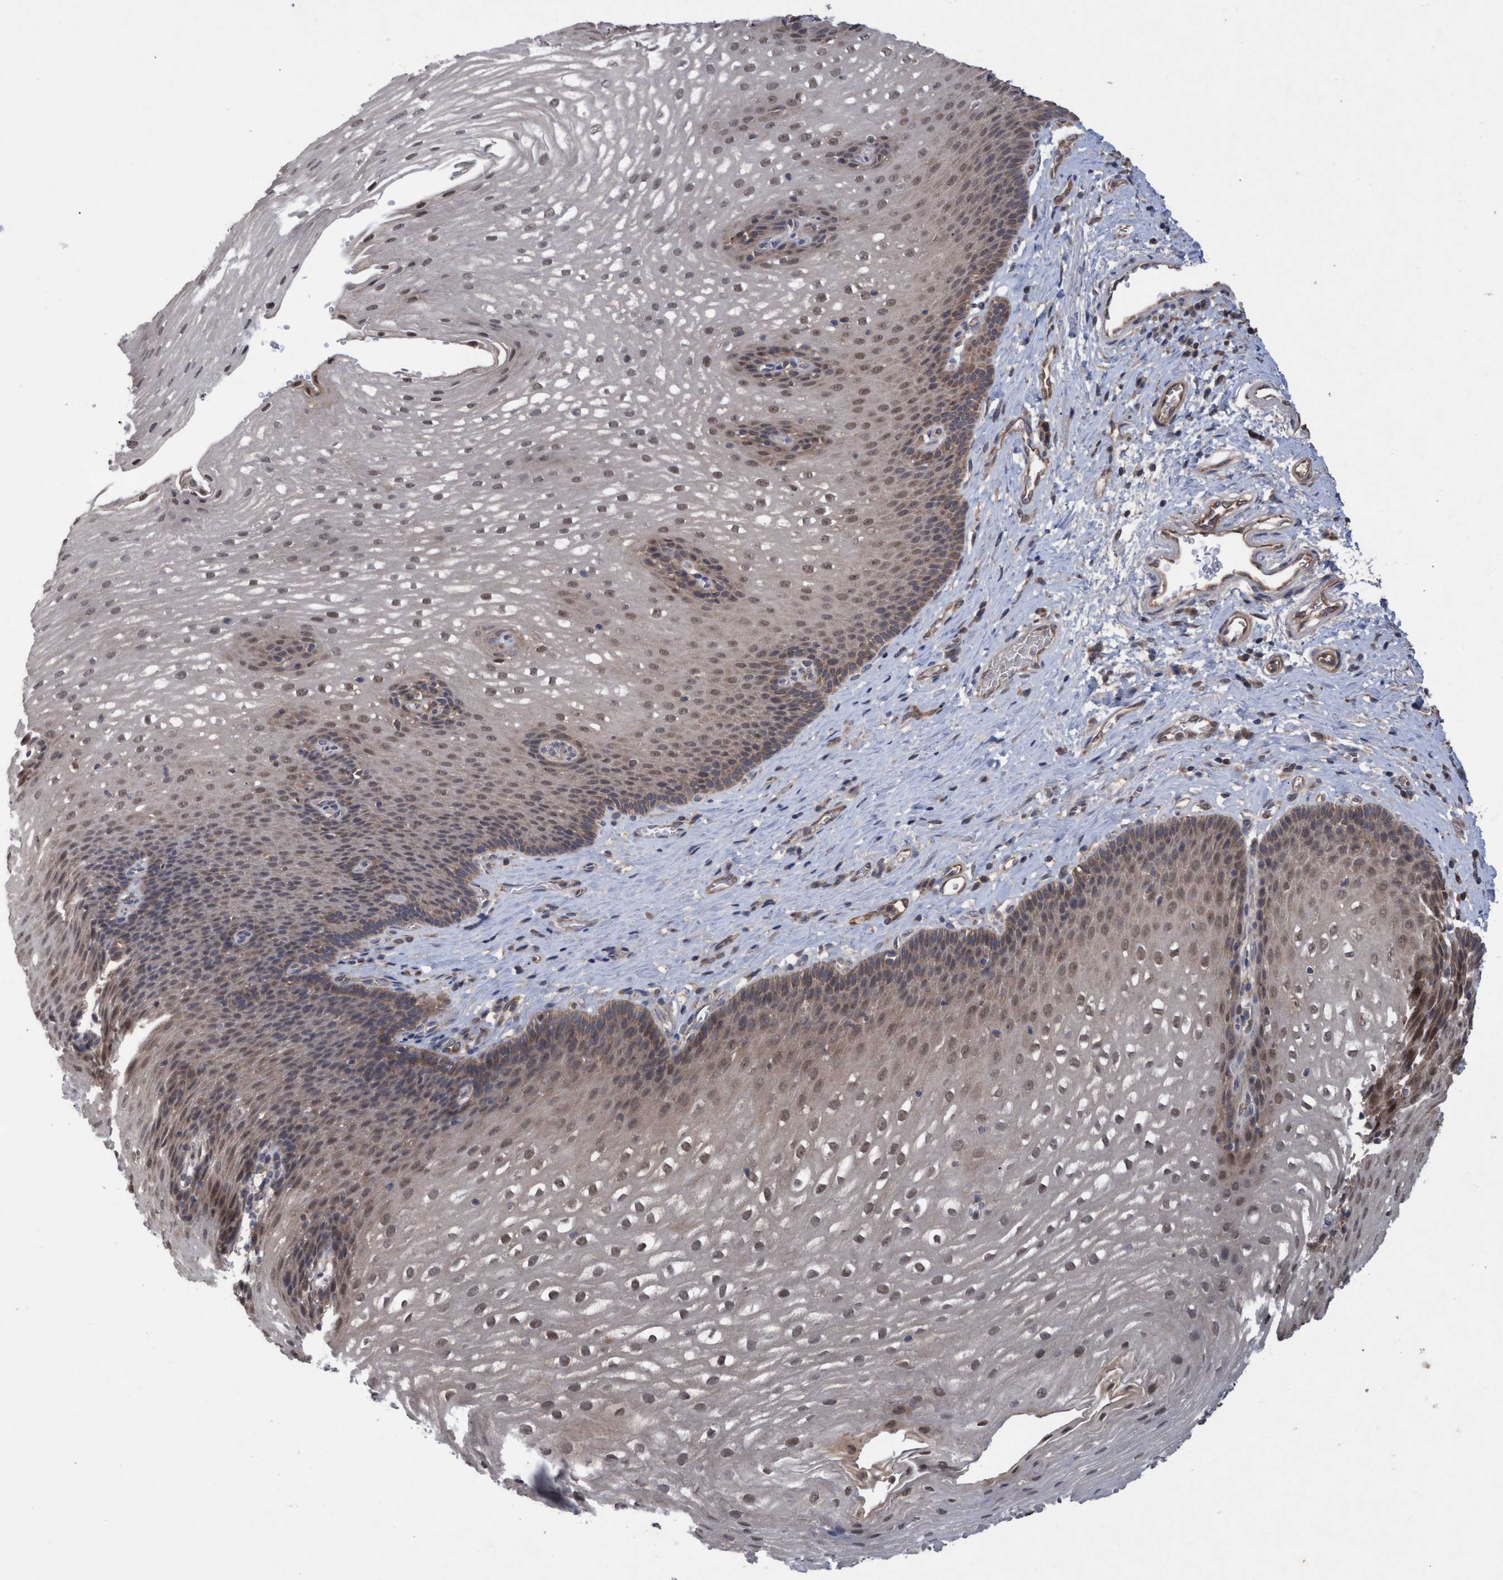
{"staining": {"intensity": "moderate", "quantity": ">75%", "location": "cytoplasmic/membranous,nuclear"}, "tissue": "esophagus", "cell_type": "Squamous epithelial cells", "image_type": "normal", "snomed": [{"axis": "morphology", "description": "Normal tissue, NOS"}, {"axis": "topography", "description": "Esophagus"}], "caption": "IHC of unremarkable human esophagus displays medium levels of moderate cytoplasmic/membranous,nuclear expression in about >75% of squamous epithelial cells. The staining was performed using DAB (3,3'-diaminobenzidine) to visualize the protein expression in brown, while the nuclei were stained in blue with hematoxylin (Magnification: 20x).", "gene": "PSMB6", "patient": {"sex": "male", "age": 48}}